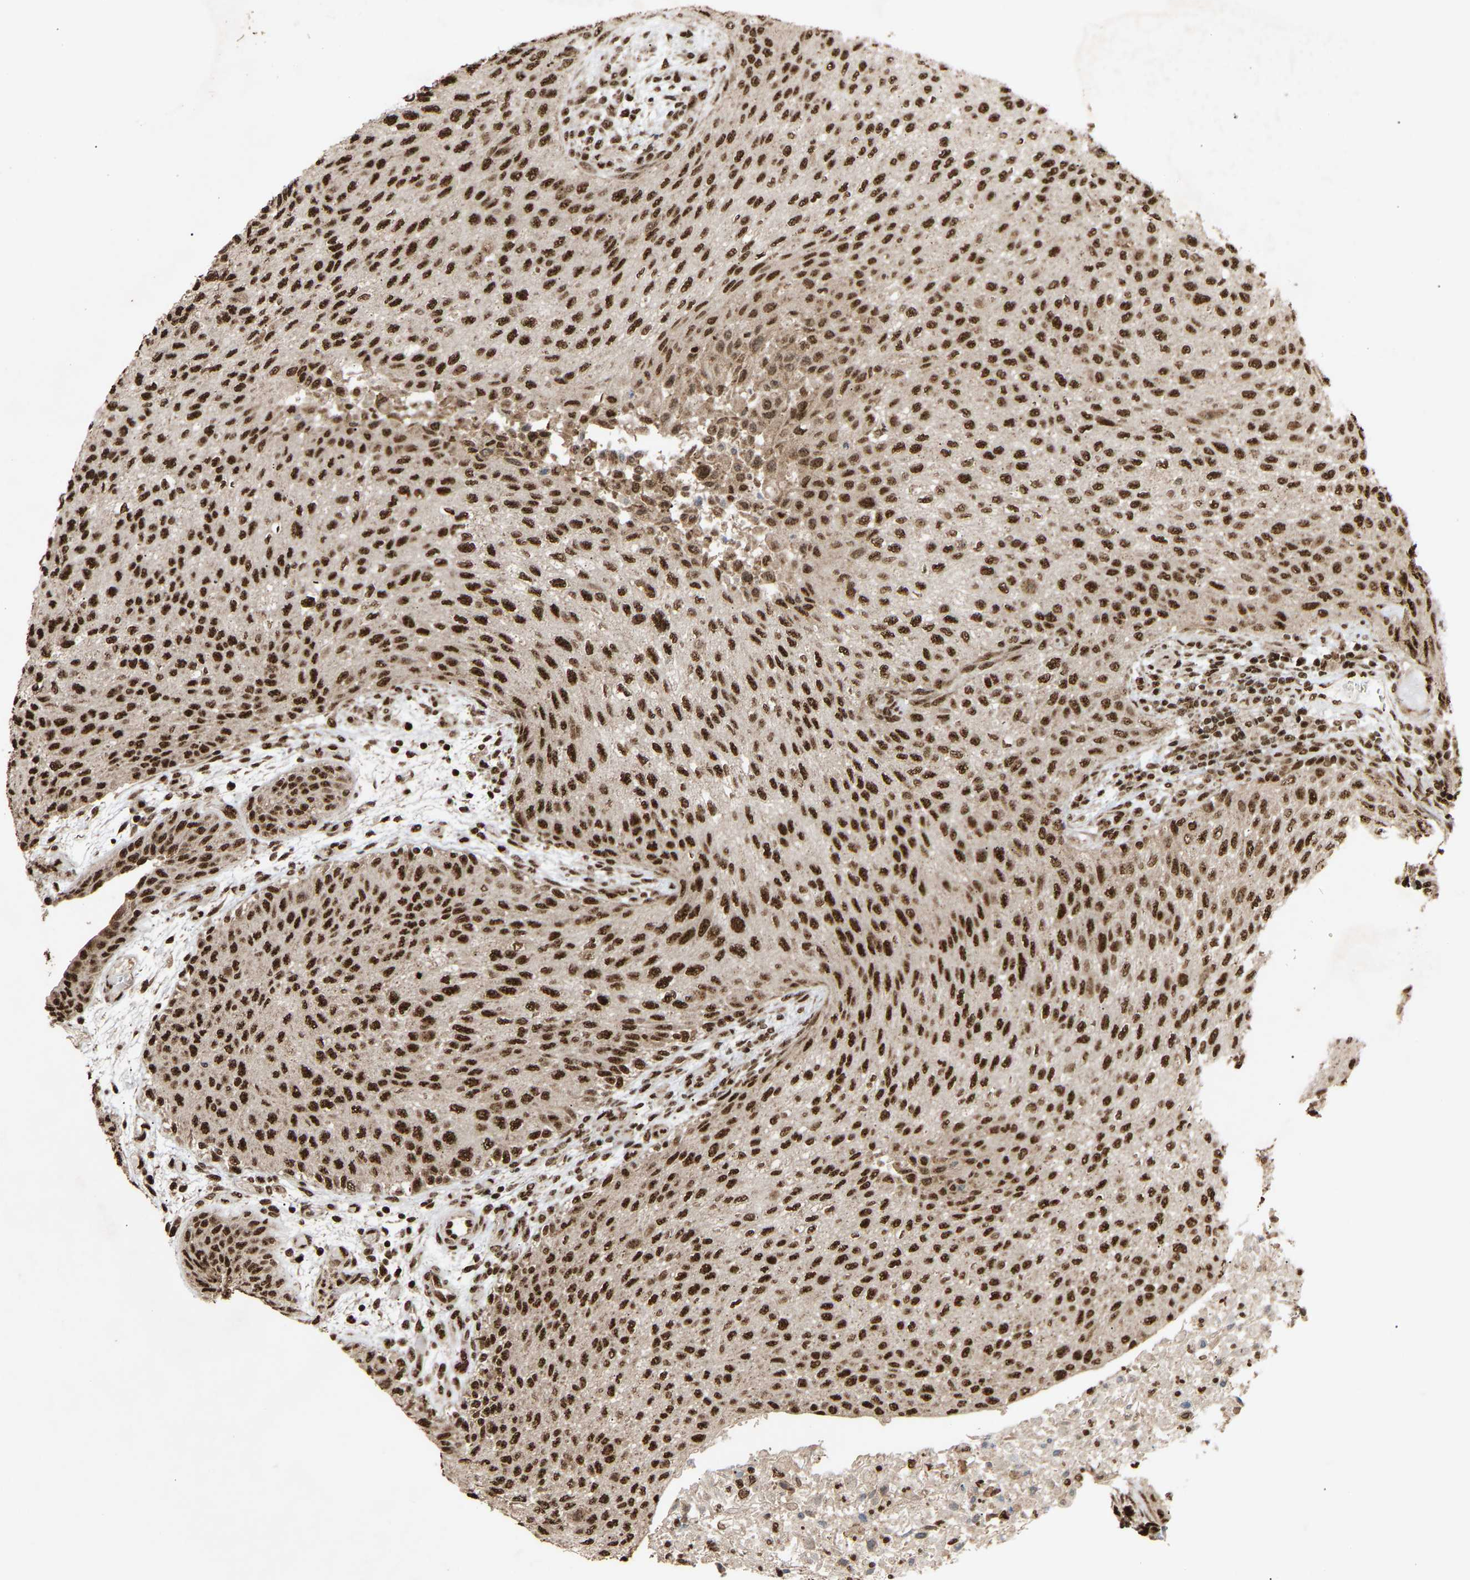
{"staining": {"intensity": "strong", "quantity": ">75%", "location": "nuclear"}, "tissue": "urothelial cancer", "cell_type": "Tumor cells", "image_type": "cancer", "snomed": [{"axis": "morphology", "description": "Urothelial carcinoma, Low grade"}, {"axis": "morphology", "description": "Urothelial carcinoma, High grade"}, {"axis": "topography", "description": "Urinary bladder"}], "caption": "Brown immunohistochemical staining in human urothelial cancer reveals strong nuclear expression in approximately >75% of tumor cells. The protein of interest is shown in brown color, while the nuclei are stained blue.", "gene": "ALYREF", "patient": {"sex": "male", "age": 35}}